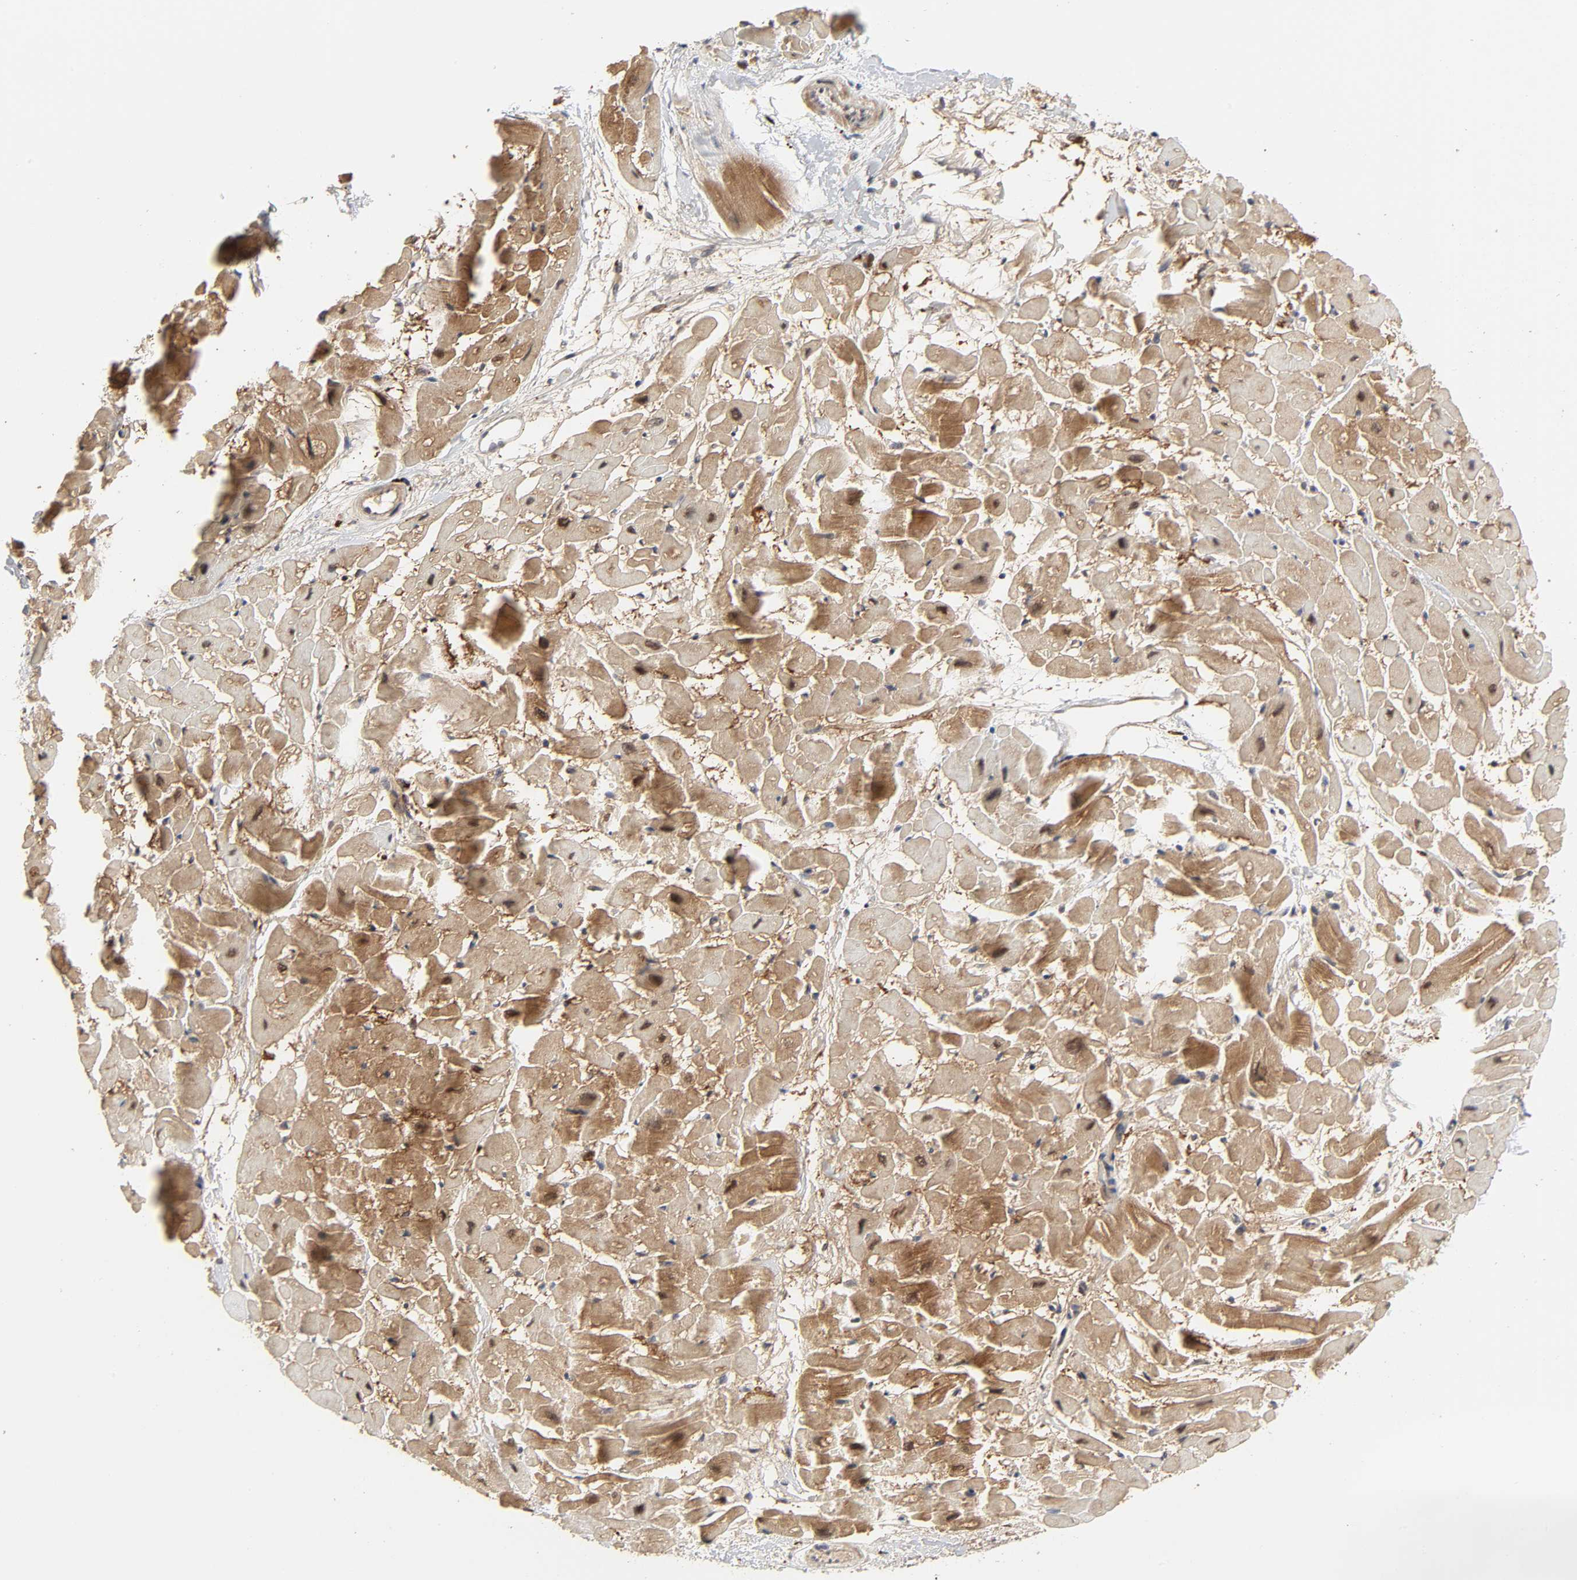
{"staining": {"intensity": "moderate", "quantity": "25%-75%", "location": "cytoplasmic/membranous,nuclear"}, "tissue": "heart muscle", "cell_type": "Cardiomyocytes", "image_type": "normal", "snomed": [{"axis": "morphology", "description": "Normal tissue, NOS"}, {"axis": "topography", "description": "Heart"}], "caption": "This image shows immunohistochemistry (IHC) staining of unremarkable human heart muscle, with medium moderate cytoplasmic/membranous,nuclear staining in about 25%-75% of cardiomyocytes.", "gene": "ZKSCAN8", "patient": {"sex": "male", "age": 45}}